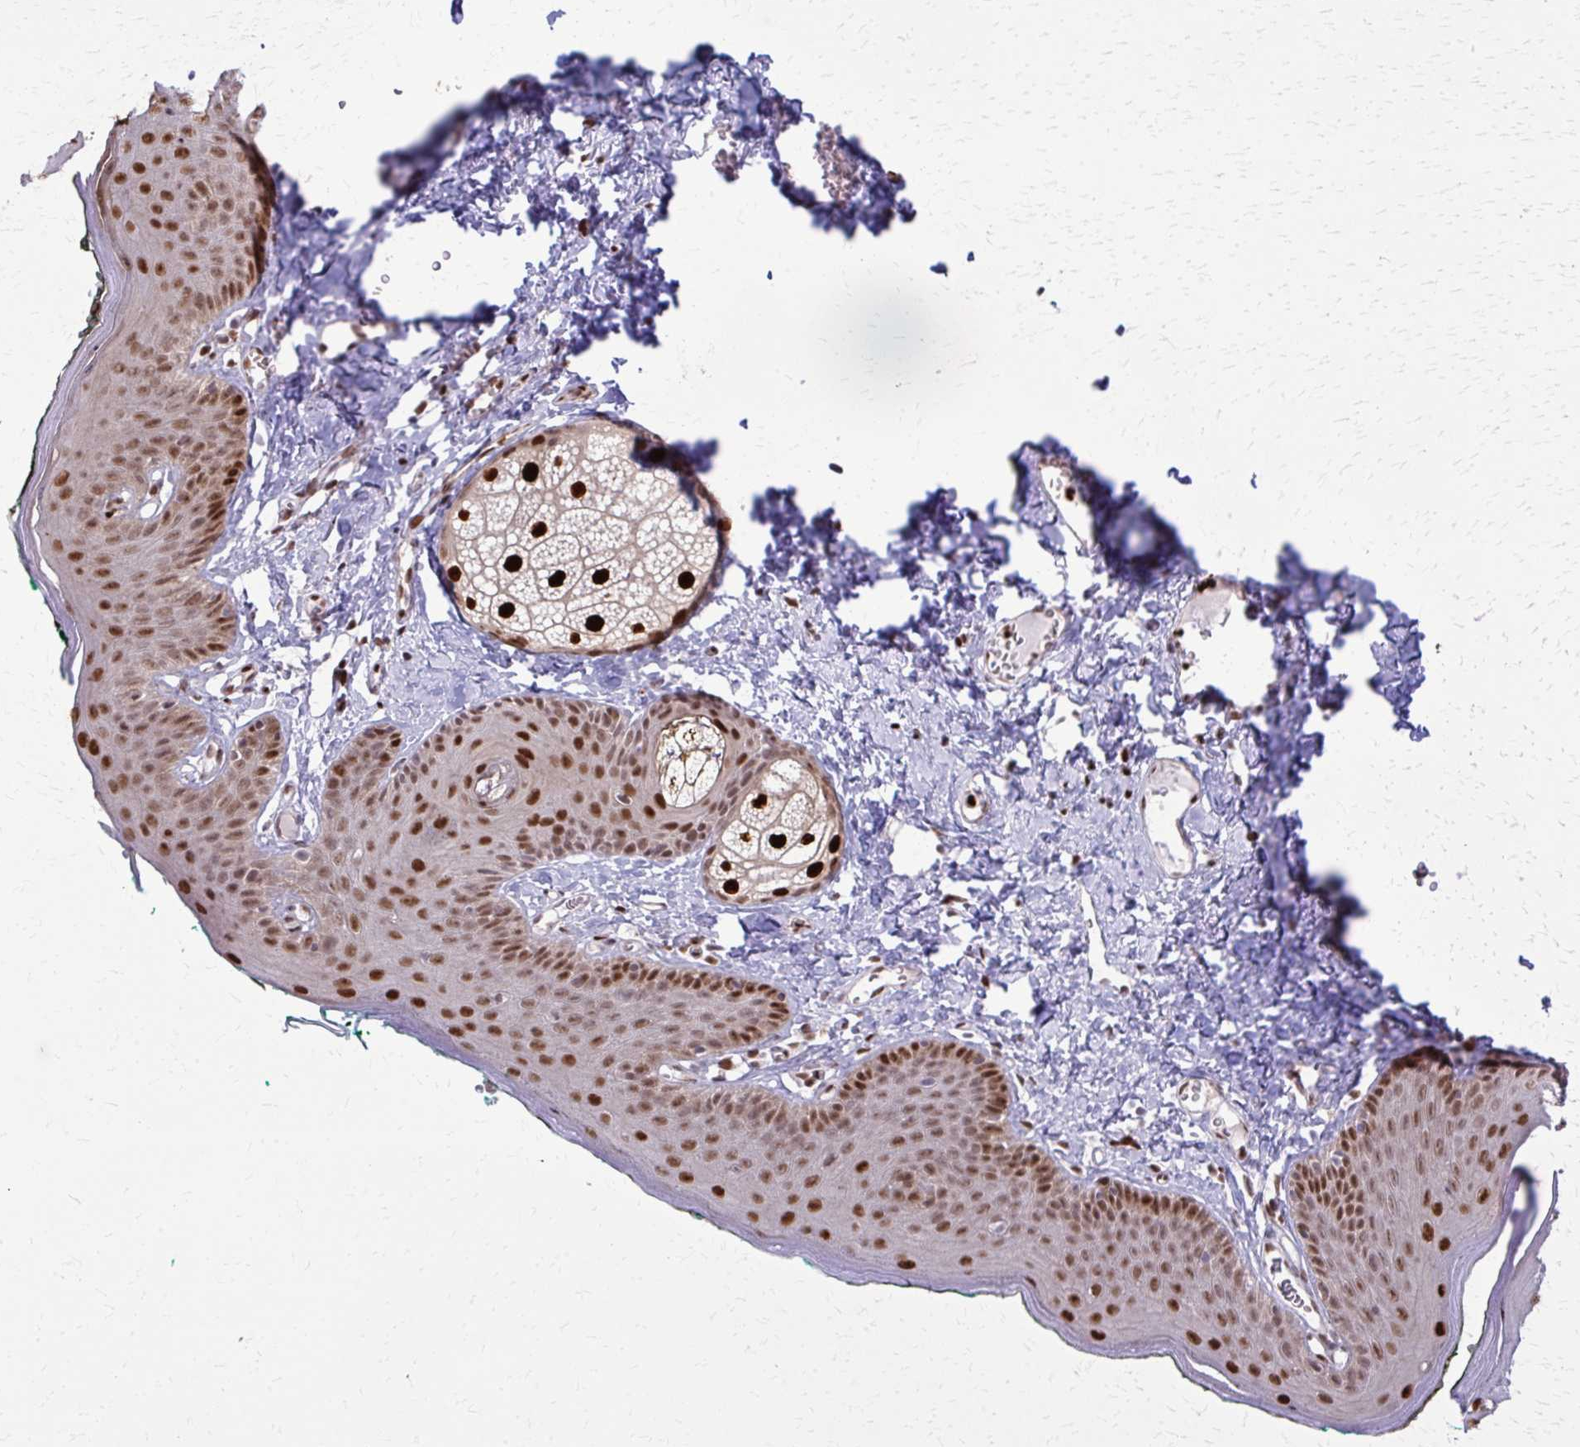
{"staining": {"intensity": "strong", "quantity": ">75%", "location": "nuclear"}, "tissue": "skin", "cell_type": "Epidermal cells", "image_type": "normal", "snomed": [{"axis": "morphology", "description": "Normal tissue, NOS"}, {"axis": "topography", "description": "Vulva"}, {"axis": "topography", "description": "Peripheral nerve tissue"}], "caption": "Immunohistochemical staining of benign human skin exhibits >75% levels of strong nuclear protein staining in about >75% of epidermal cells. The protein is shown in brown color, while the nuclei are stained blue.", "gene": "ZNF559", "patient": {"sex": "female", "age": 66}}